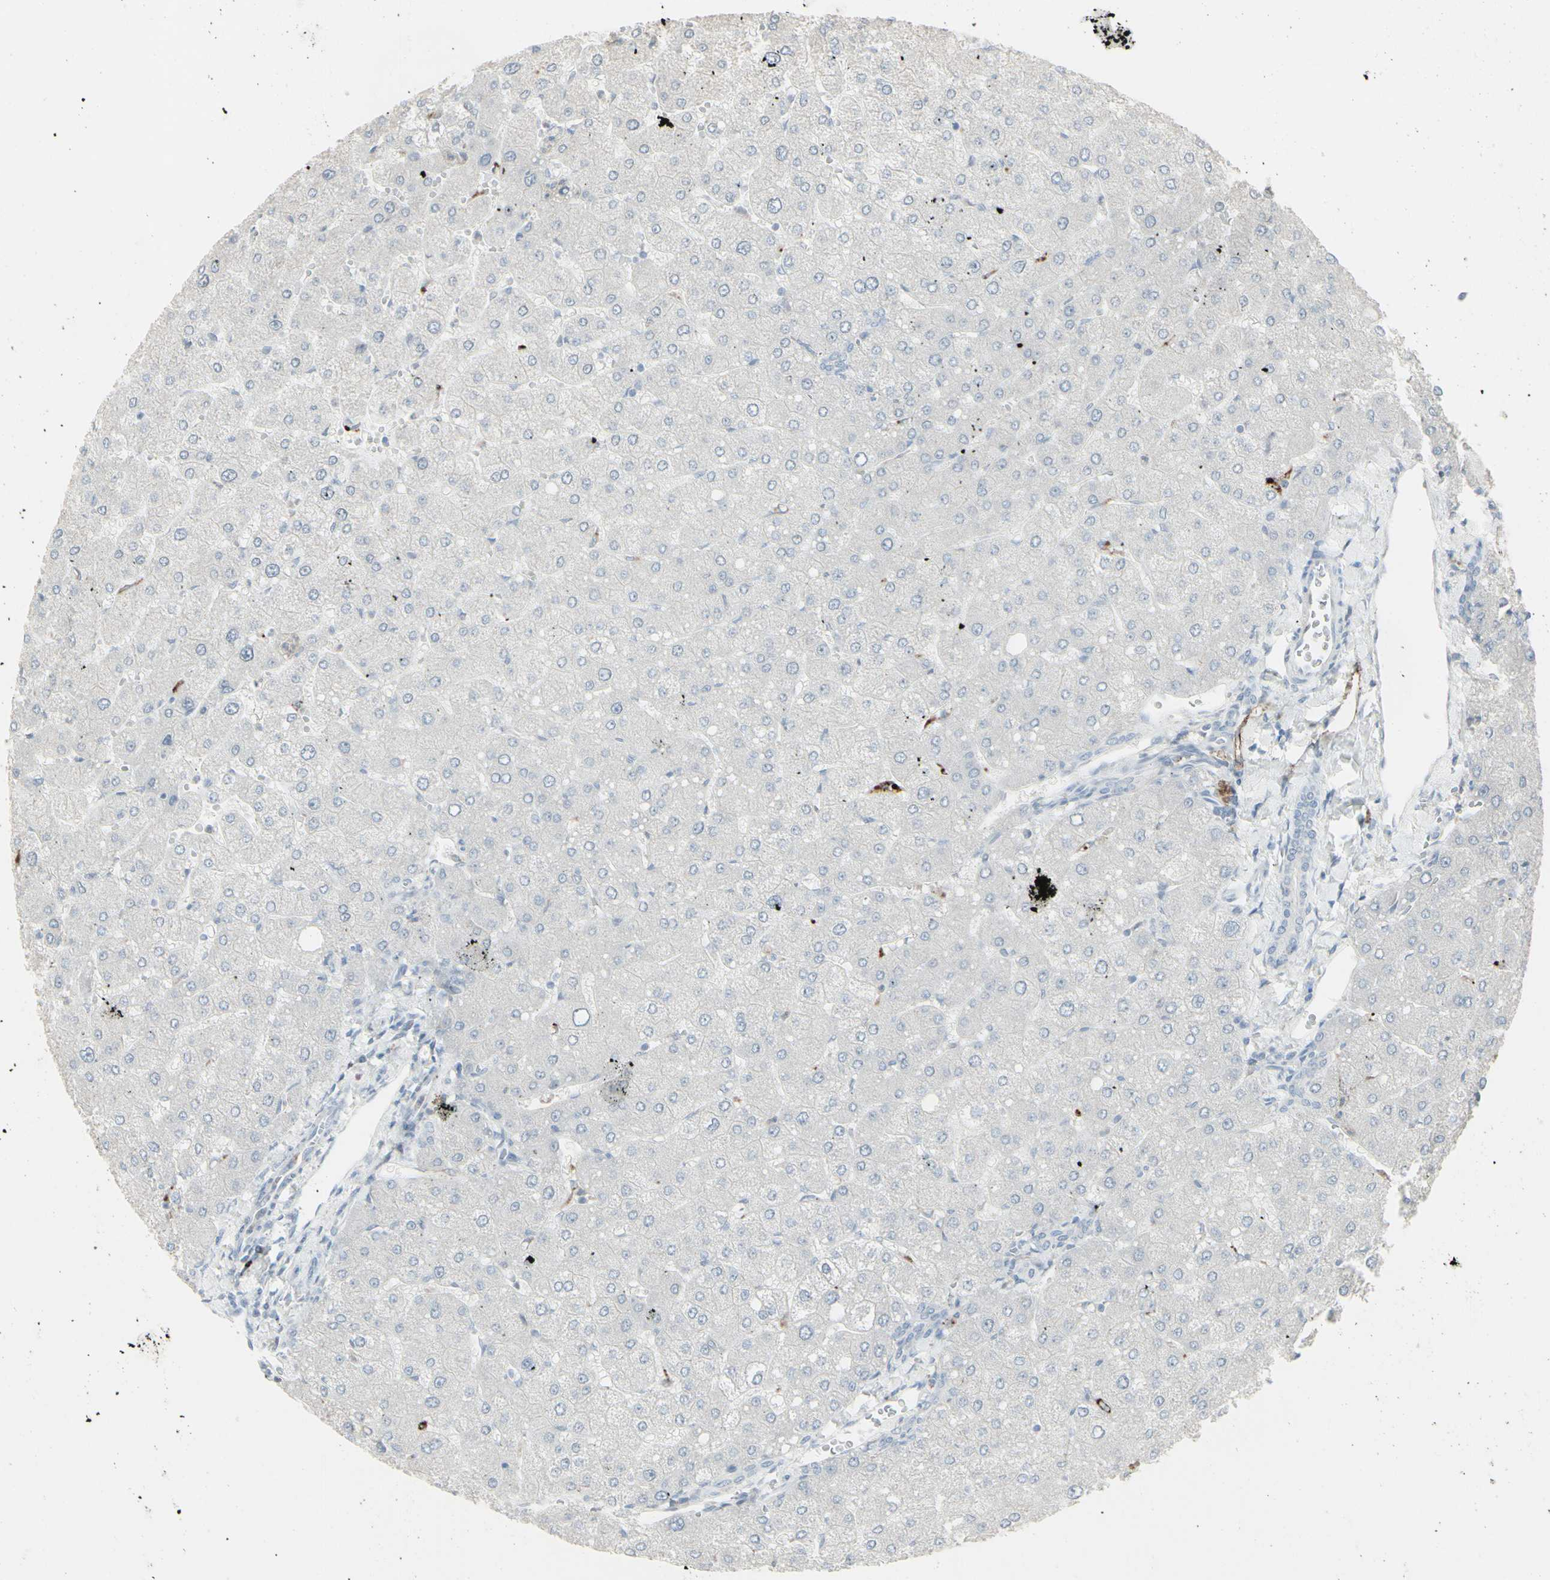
{"staining": {"intensity": "negative", "quantity": "none", "location": "none"}, "tissue": "liver", "cell_type": "Cholangiocytes", "image_type": "normal", "snomed": [{"axis": "morphology", "description": "Normal tissue, NOS"}, {"axis": "topography", "description": "Liver"}], "caption": "This is an immunohistochemistry photomicrograph of benign liver. There is no staining in cholangiocytes.", "gene": "GJA1", "patient": {"sex": "male", "age": 55}}